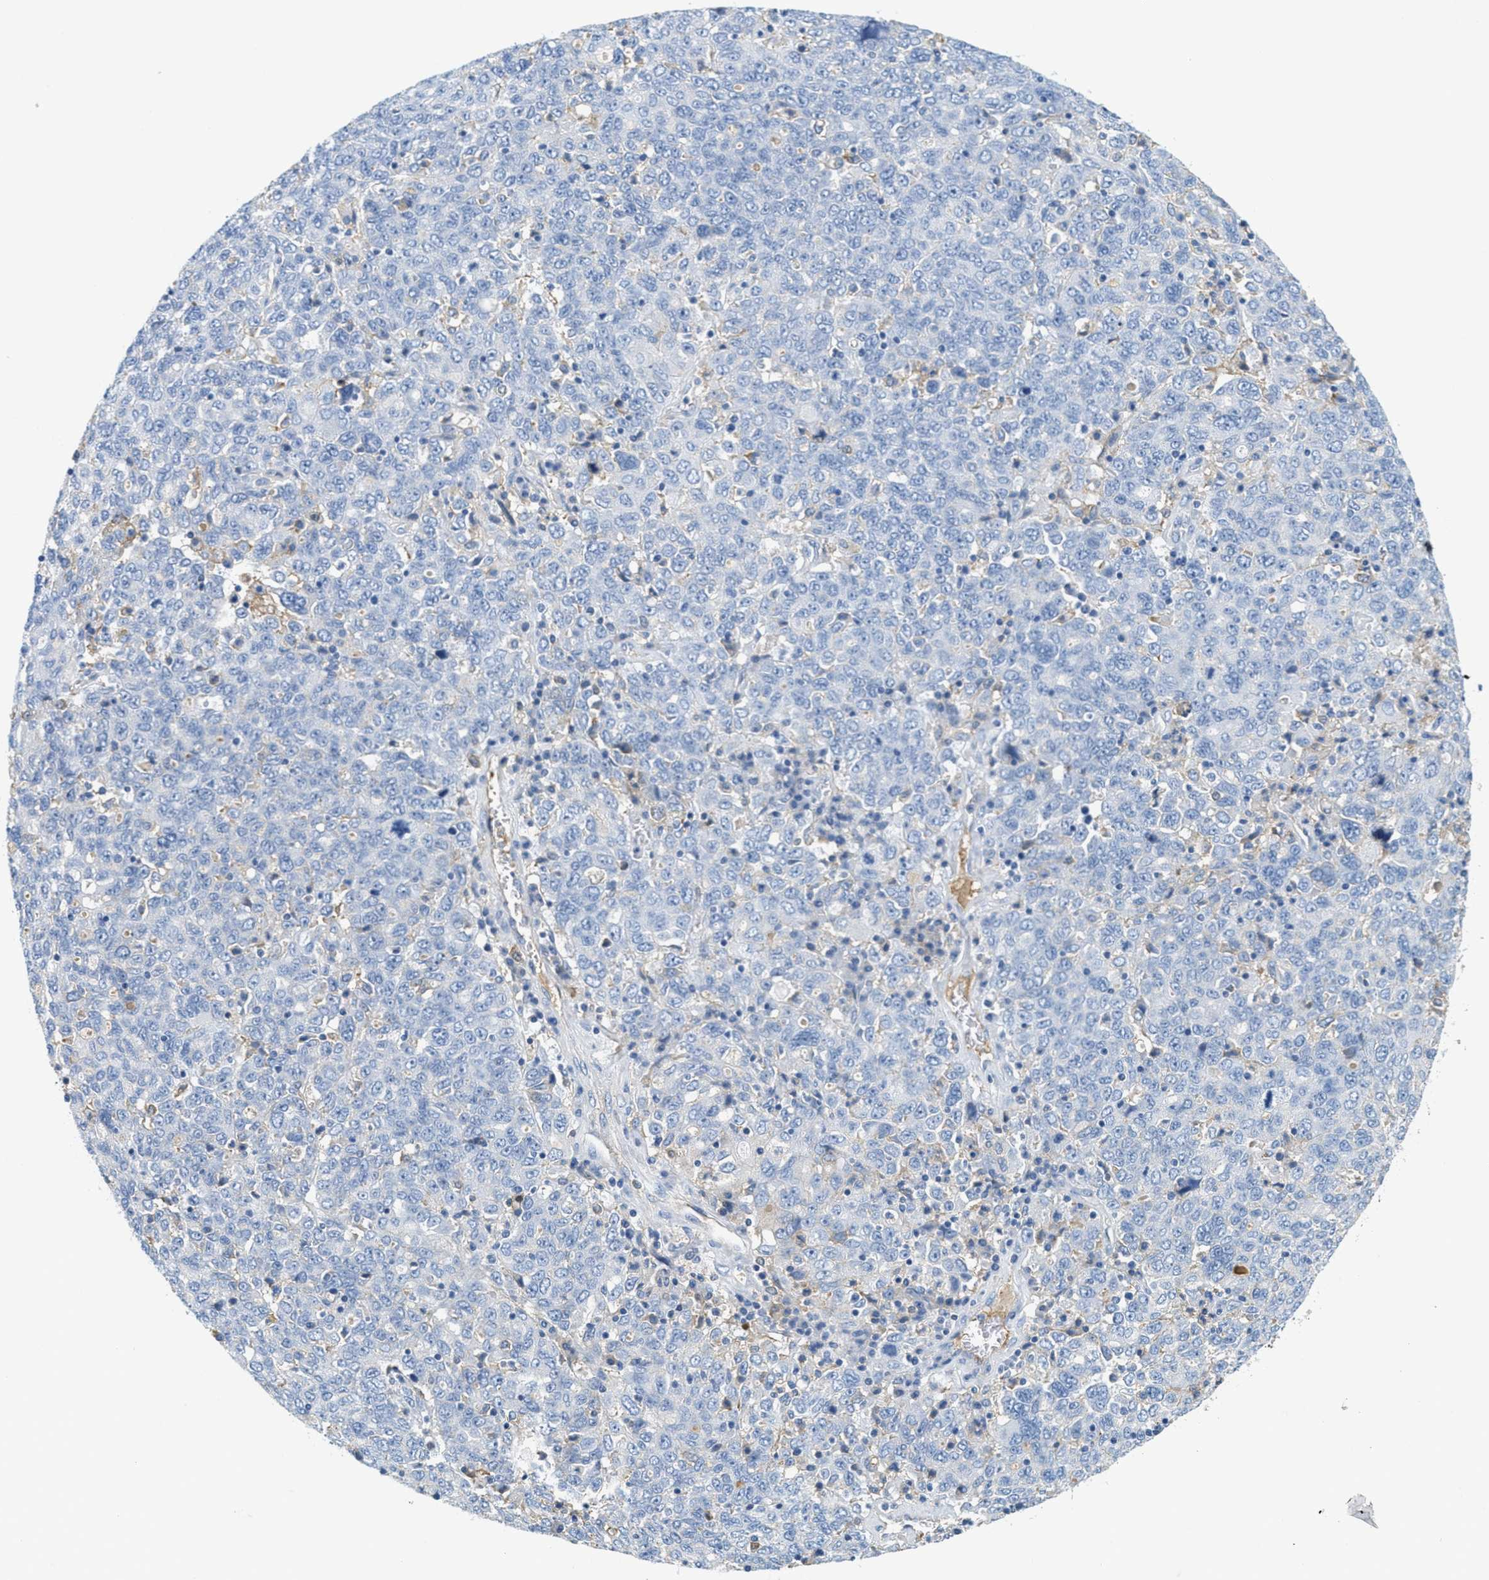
{"staining": {"intensity": "negative", "quantity": "none", "location": "none"}, "tissue": "ovarian cancer", "cell_type": "Tumor cells", "image_type": "cancer", "snomed": [{"axis": "morphology", "description": "Carcinoma, endometroid"}, {"axis": "topography", "description": "Ovary"}], "caption": "High magnification brightfield microscopy of ovarian cancer stained with DAB (brown) and counterstained with hematoxylin (blue): tumor cells show no significant staining.", "gene": "SERPINA1", "patient": {"sex": "female", "age": 62}}